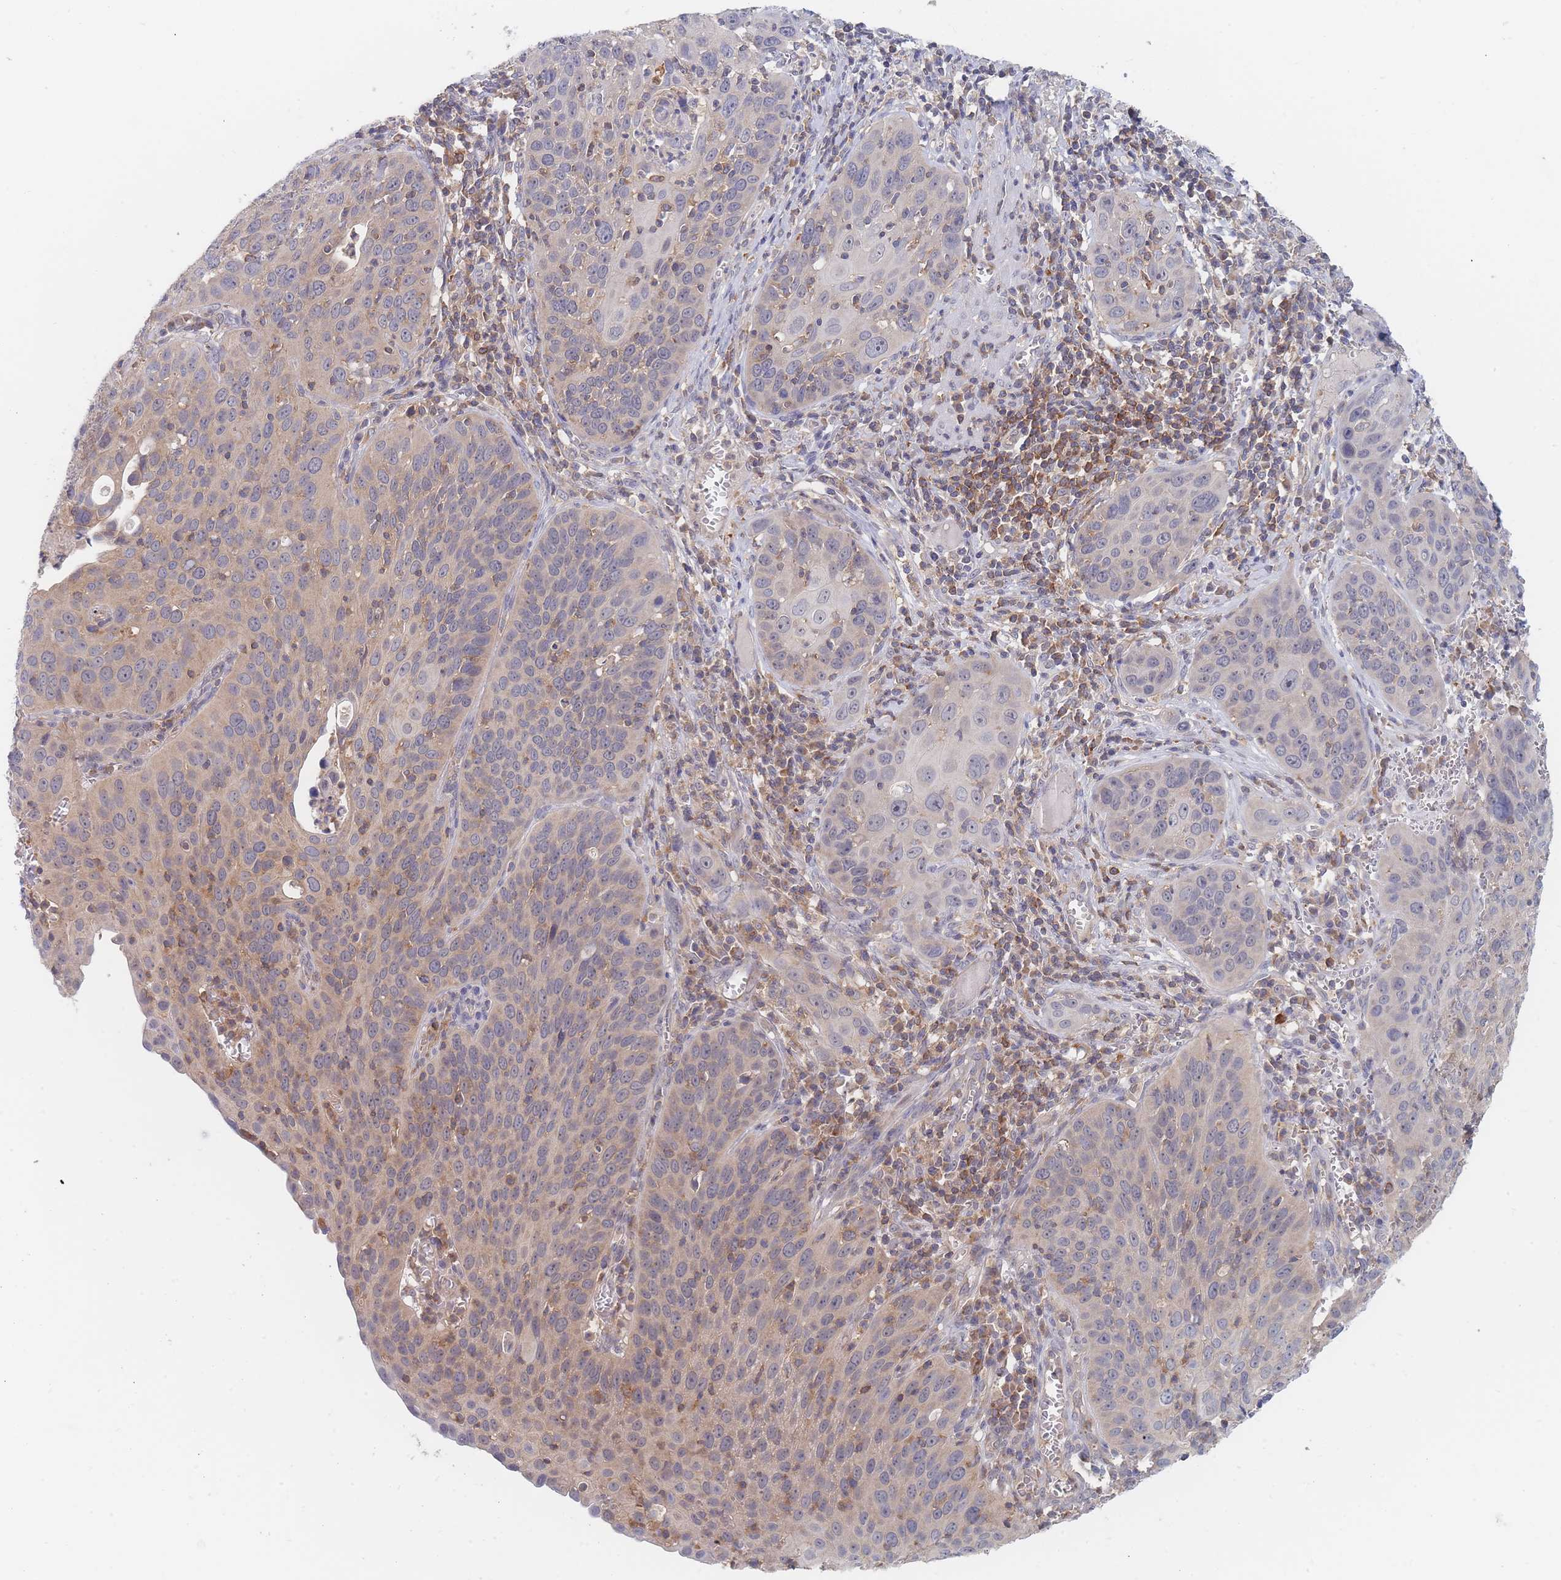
{"staining": {"intensity": "weak", "quantity": "25%-75%", "location": "cytoplasmic/membranous"}, "tissue": "cervical cancer", "cell_type": "Tumor cells", "image_type": "cancer", "snomed": [{"axis": "morphology", "description": "Squamous cell carcinoma, NOS"}, {"axis": "topography", "description": "Cervix"}], "caption": "Tumor cells reveal weak cytoplasmic/membranous staining in about 25%-75% of cells in cervical cancer (squamous cell carcinoma). The protein of interest is stained brown, and the nuclei are stained in blue (DAB (3,3'-diaminobenzidine) IHC with brightfield microscopy, high magnification).", "gene": "PPP6C", "patient": {"sex": "female", "age": 36}}